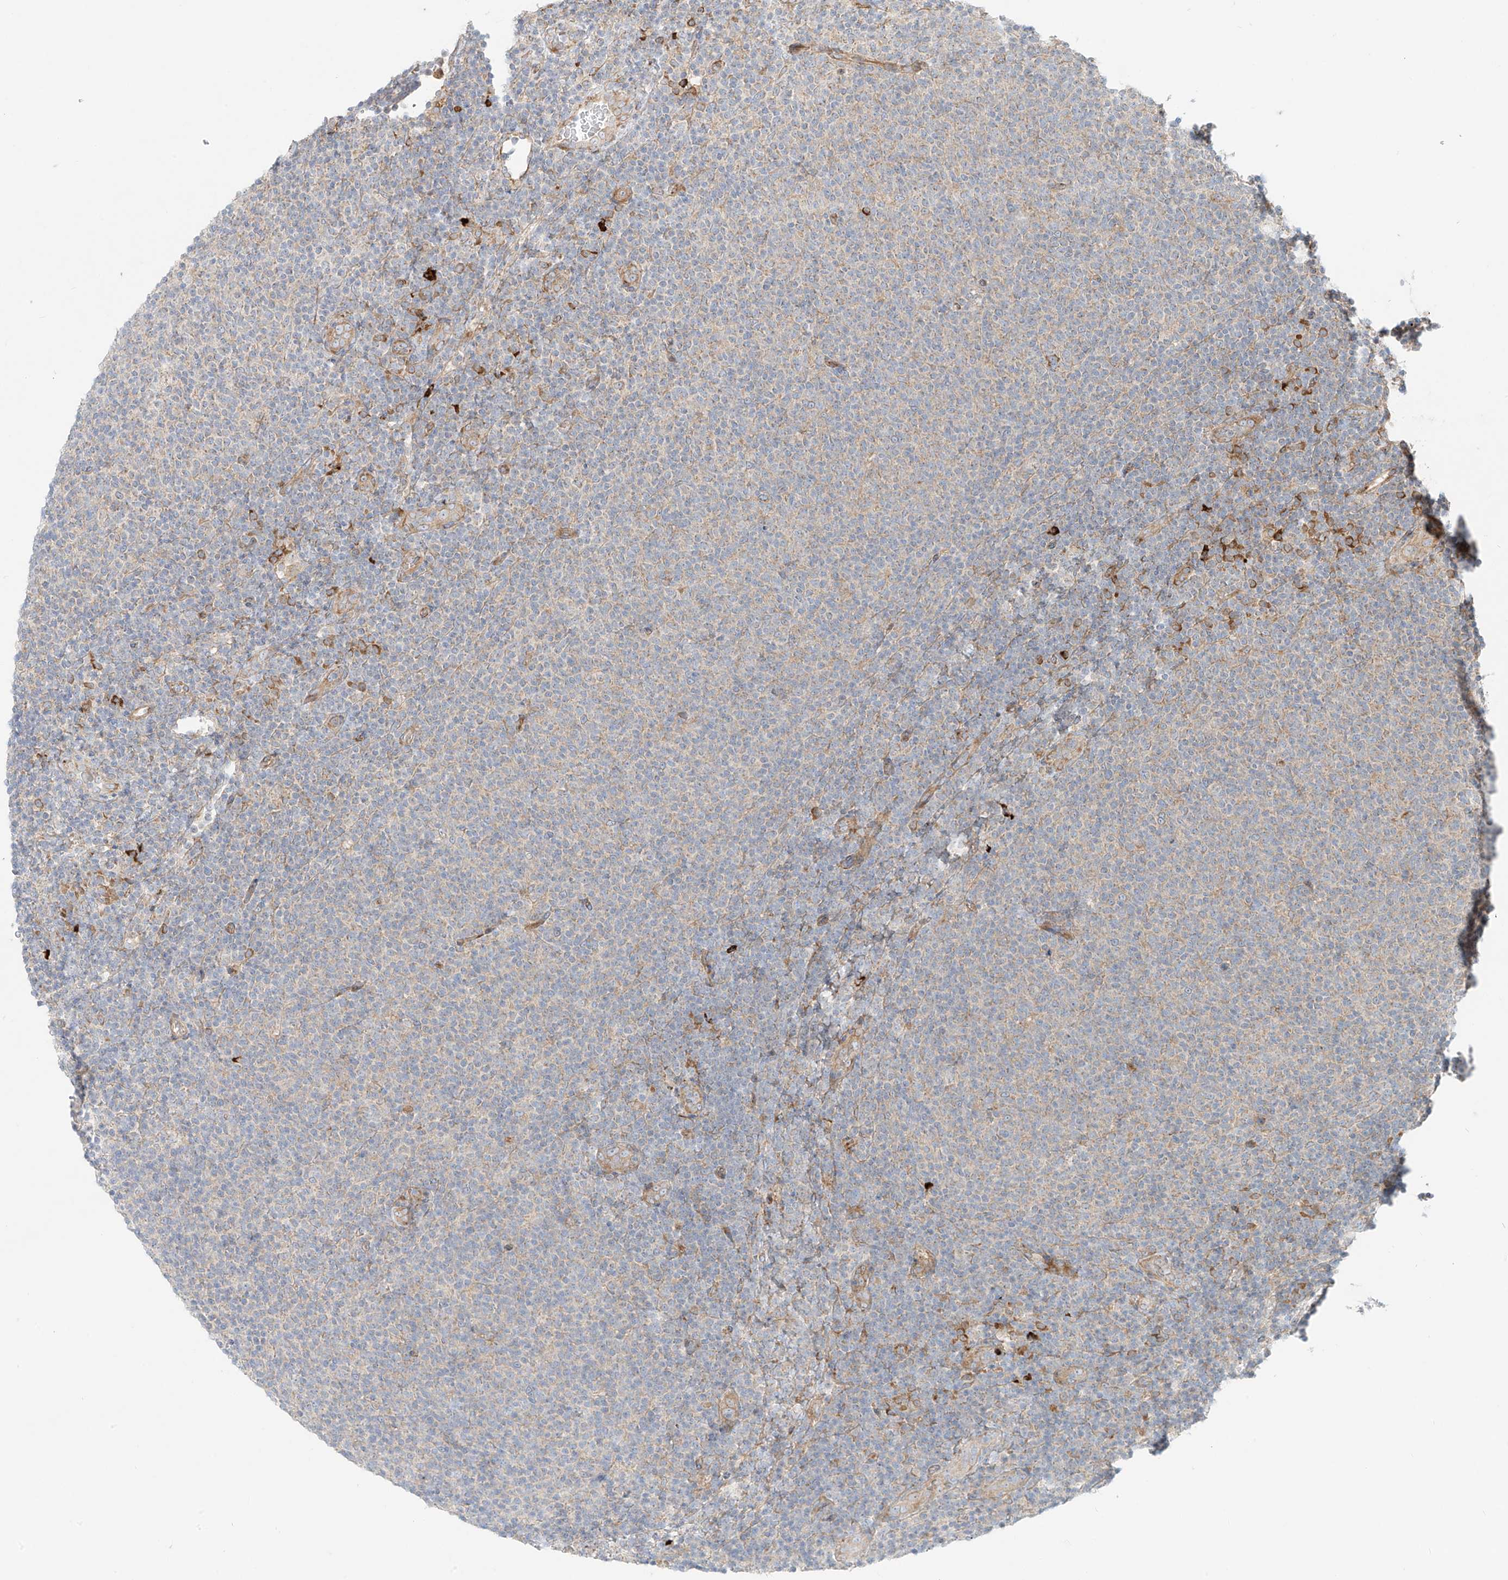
{"staining": {"intensity": "weak", "quantity": "<25%", "location": "cytoplasmic/membranous"}, "tissue": "lymphoma", "cell_type": "Tumor cells", "image_type": "cancer", "snomed": [{"axis": "morphology", "description": "Malignant lymphoma, non-Hodgkin's type, Low grade"}, {"axis": "topography", "description": "Lymph node"}], "caption": "An IHC histopathology image of malignant lymphoma, non-Hodgkin's type (low-grade) is shown. There is no staining in tumor cells of malignant lymphoma, non-Hodgkin's type (low-grade).", "gene": "EIPR1", "patient": {"sex": "male", "age": 66}}